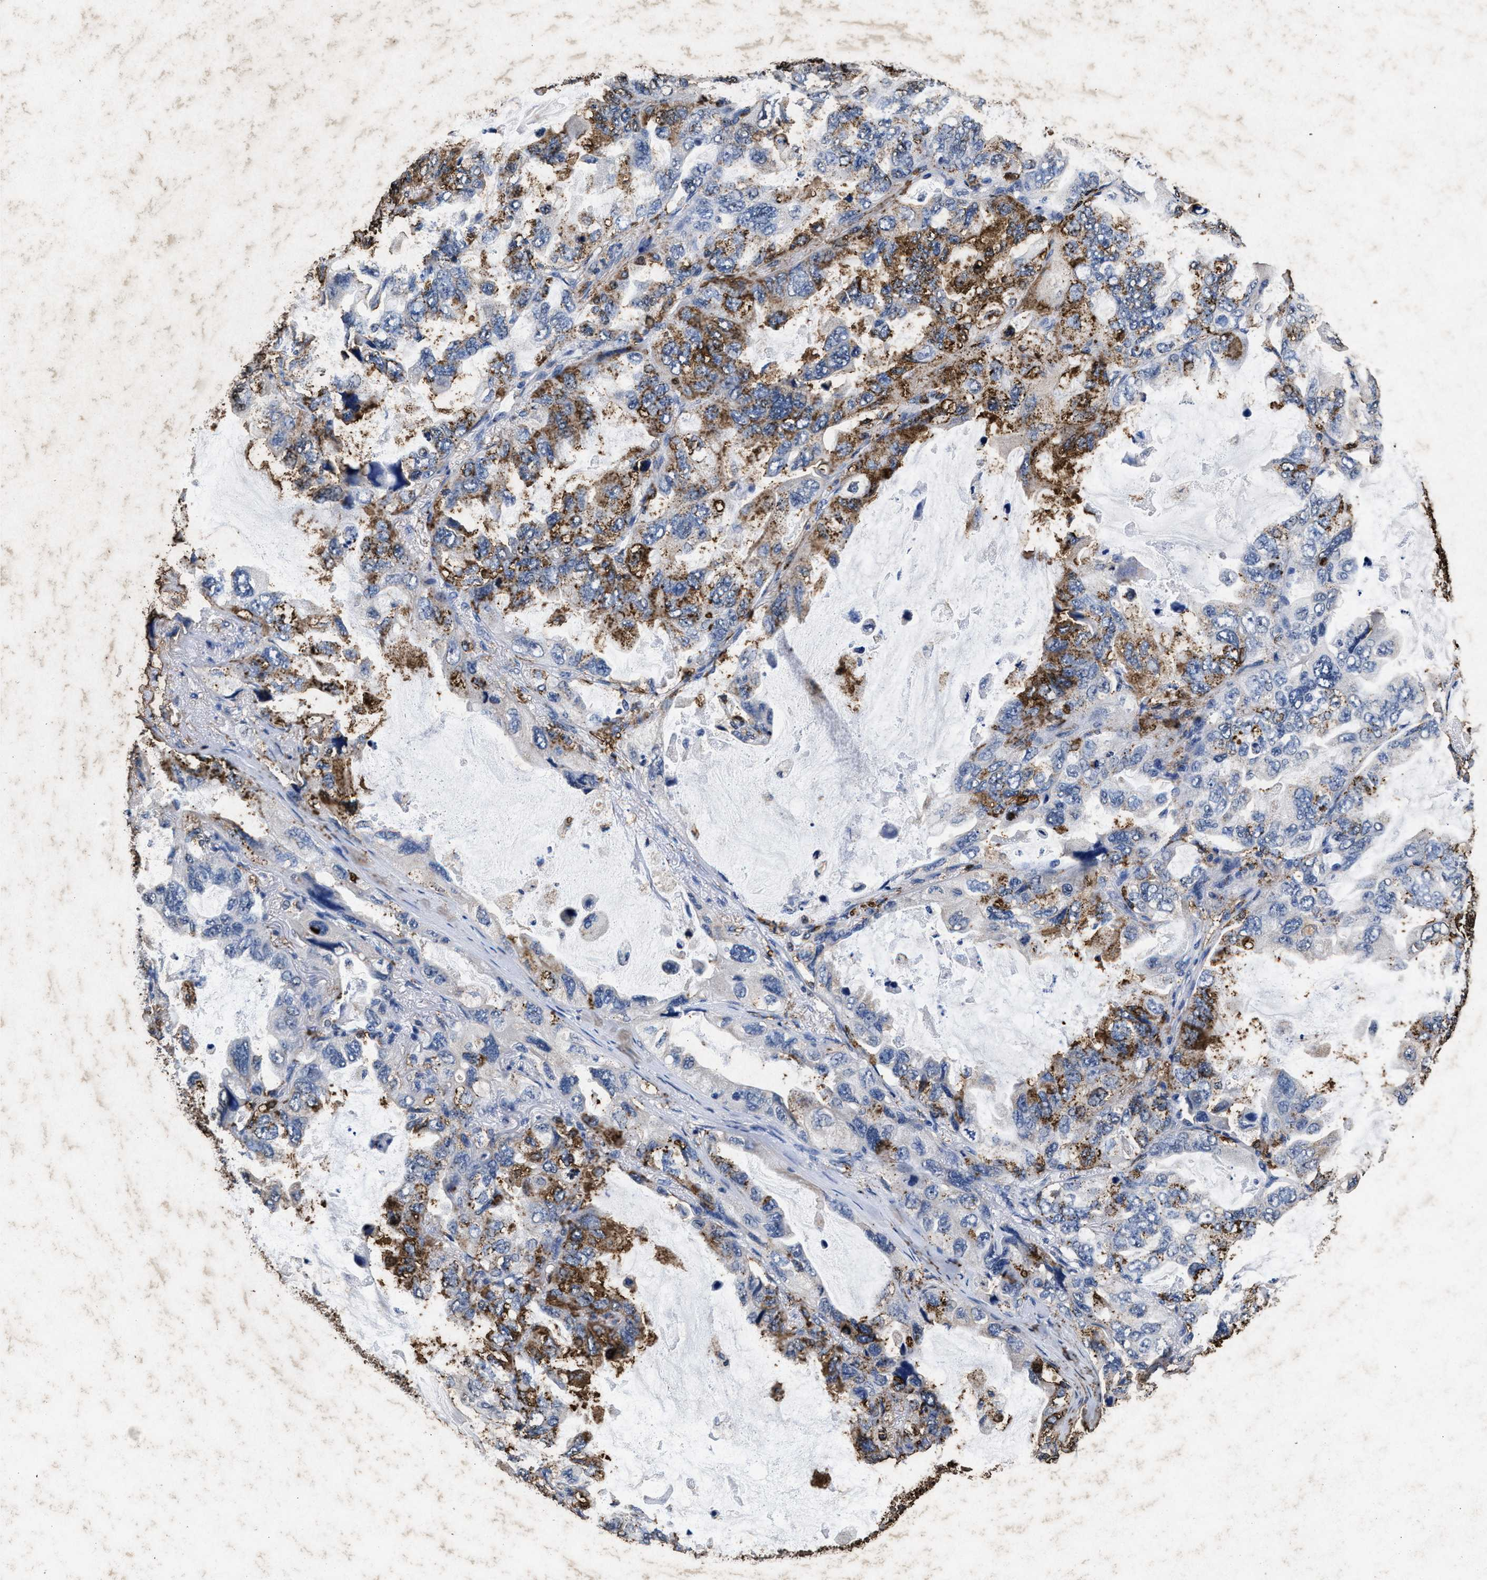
{"staining": {"intensity": "moderate", "quantity": "25%-75%", "location": "cytoplasmic/membranous"}, "tissue": "lung cancer", "cell_type": "Tumor cells", "image_type": "cancer", "snomed": [{"axis": "morphology", "description": "Squamous cell carcinoma, NOS"}, {"axis": "topography", "description": "Lung"}], "caption": "A brown stain shows moderate cytoplasmic/membranous staining of a protein in lung squamous cell carcinoma tumor cells.", "gene": "LTB4R2", "patient": {"sex": "female", "age": 73}}